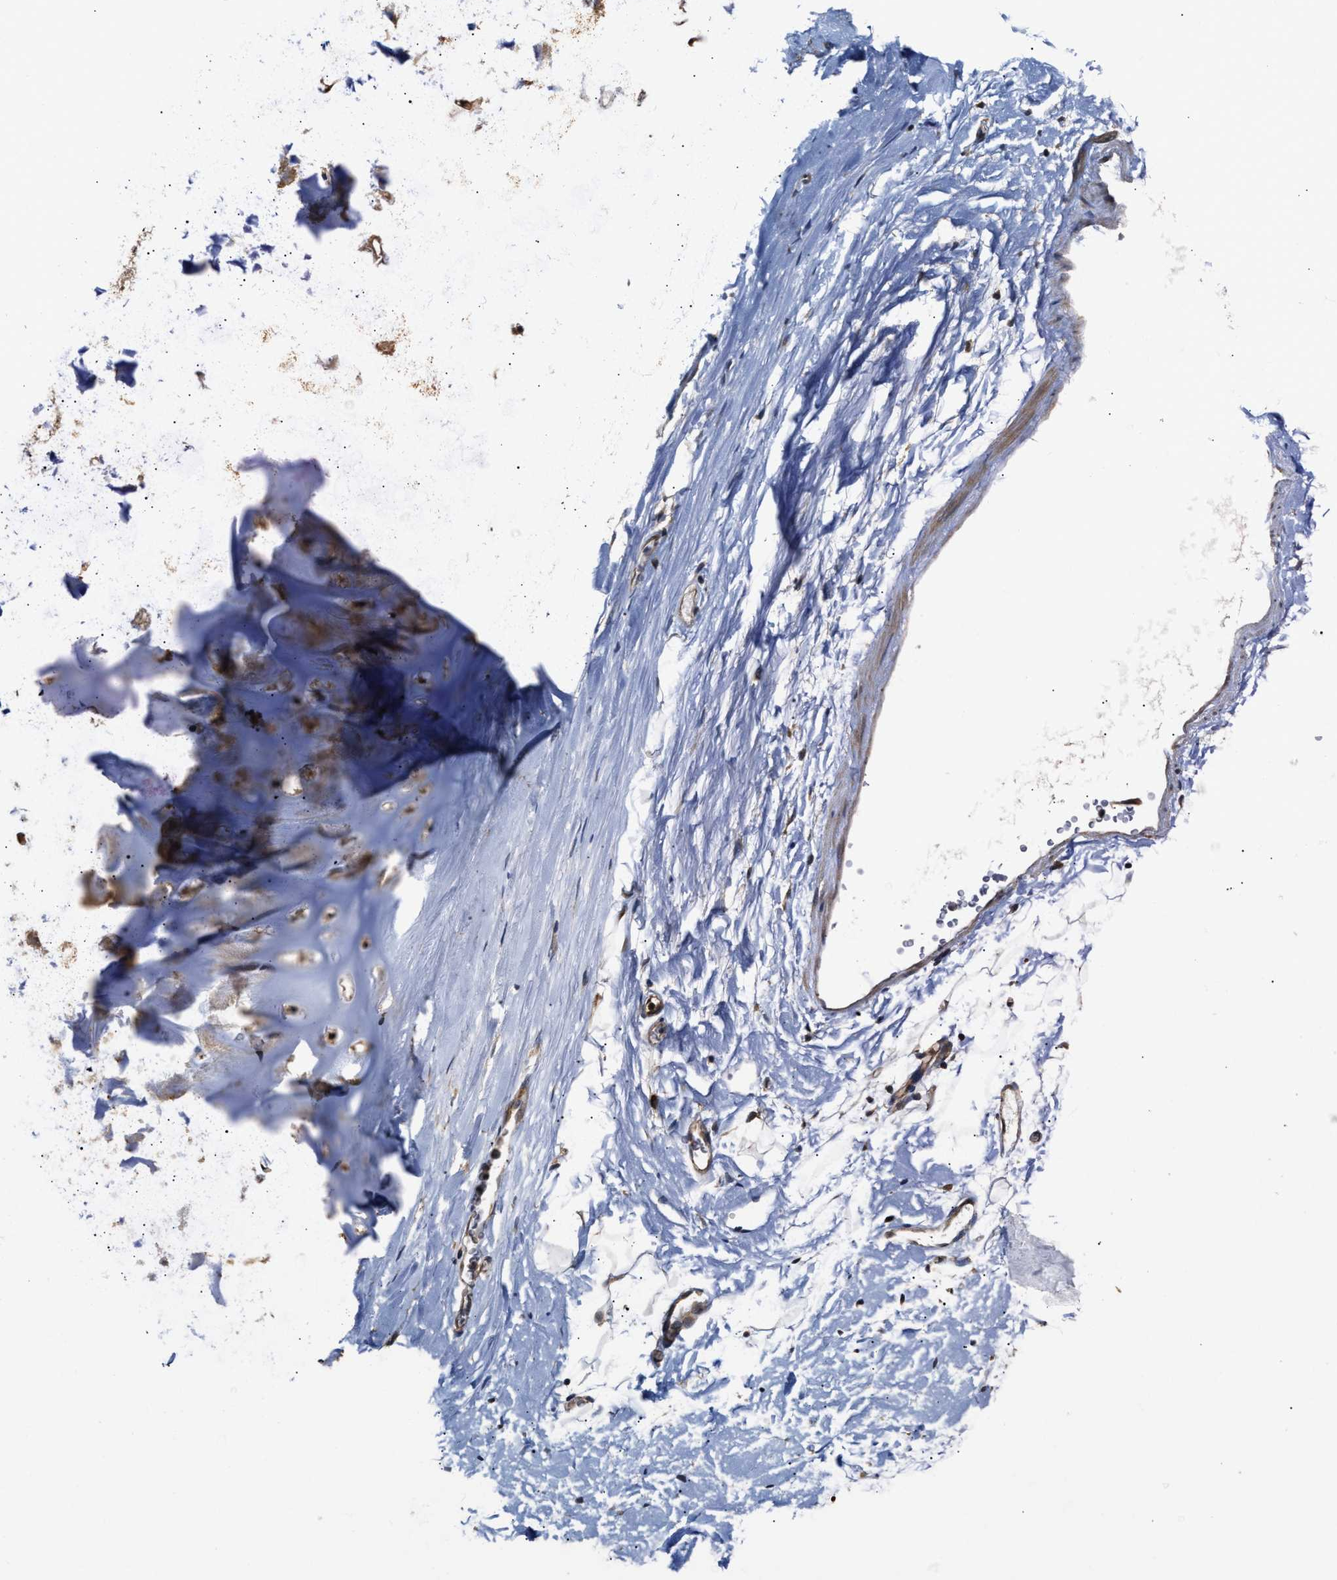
{"staining": {"intensity": "moderate", "quantity": ">75%", "location": "cytoplasmic/membranous"}, "tissue": "adipose tissue", "cell_type": "Adipocytes", "image_type": "normal", "snomed": [{"axis": "morphology", "description": "Normal tissue, NOS"}, {"axis": "topography", "description": "Cartilage tissue"}, {"axis": "topography", "description": "Bronchus"}], "caption": "The micrograph displays a brown stain indicating the presence of a protein in the cytoplasmic/membranous of adipocytes in adipose tissue. Immunohistochemistry stains the protein in brown and the nuclei are stained blue.", "gene": "CLIP2", "patient": {"sex": "female", "age": 53}}